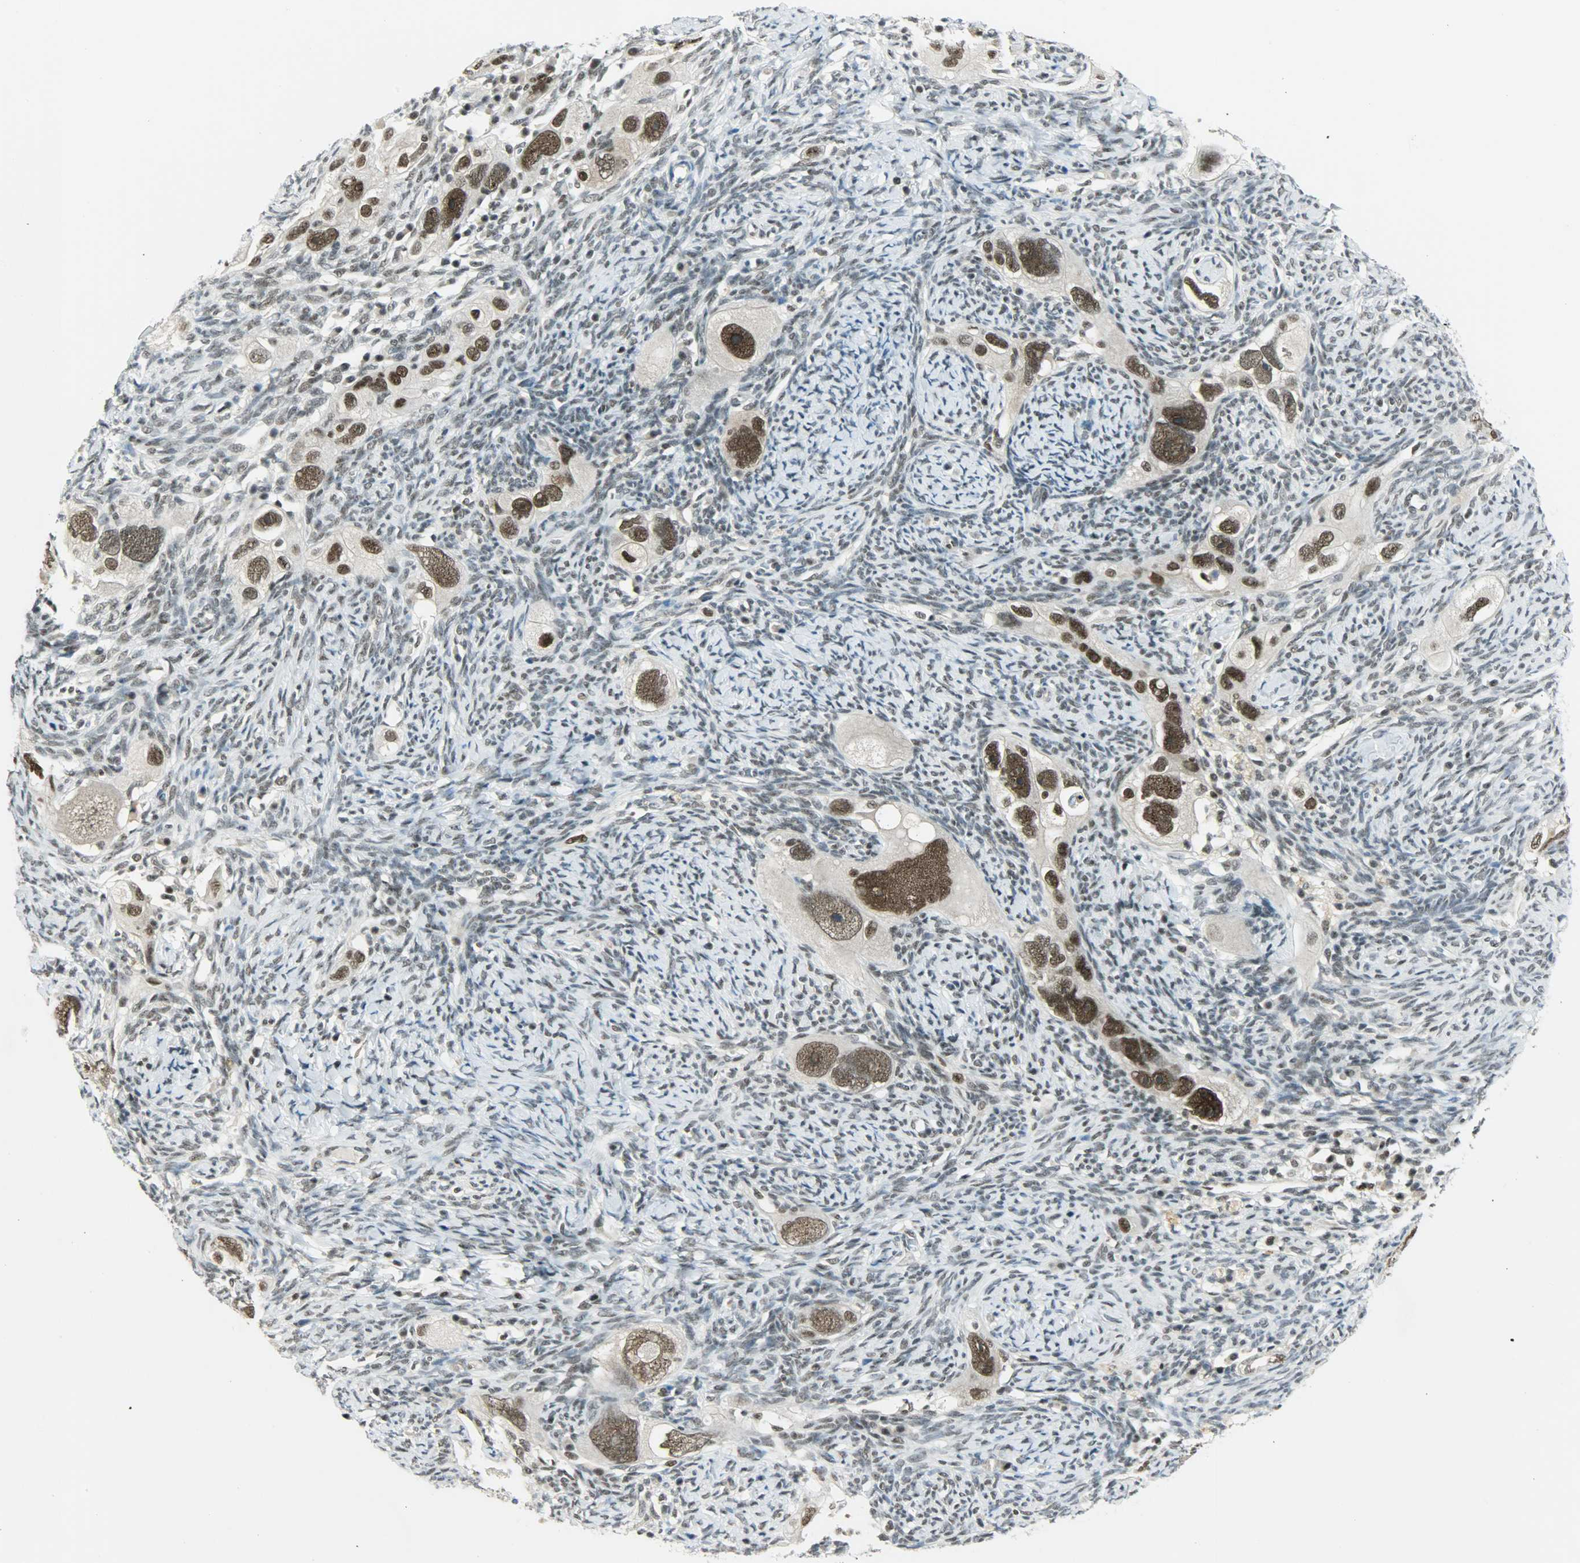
{"staining": {"intensity": "strong", "quantity": ">75%", "location": "nuclear"}, "tissue": "ovarian cancer", "cell_type": "Tumor cells", "image_type": "cancer", "snomed": [{"axis": "morphology", "description": "Normal tissue, NOS"}, {"axis": "morphology", "description": "Cystadenocarcinoma, serous, NOS"}, {"axis": "topography", "description": "Ovary"}], "caption": "Serous cystadenocarcinoma (ovarian) stained for a protein exhibits strong nuclear positivity in tumor cells.", "gene": "SUGP1", "patient": {"sex": "female", "age": 62}}